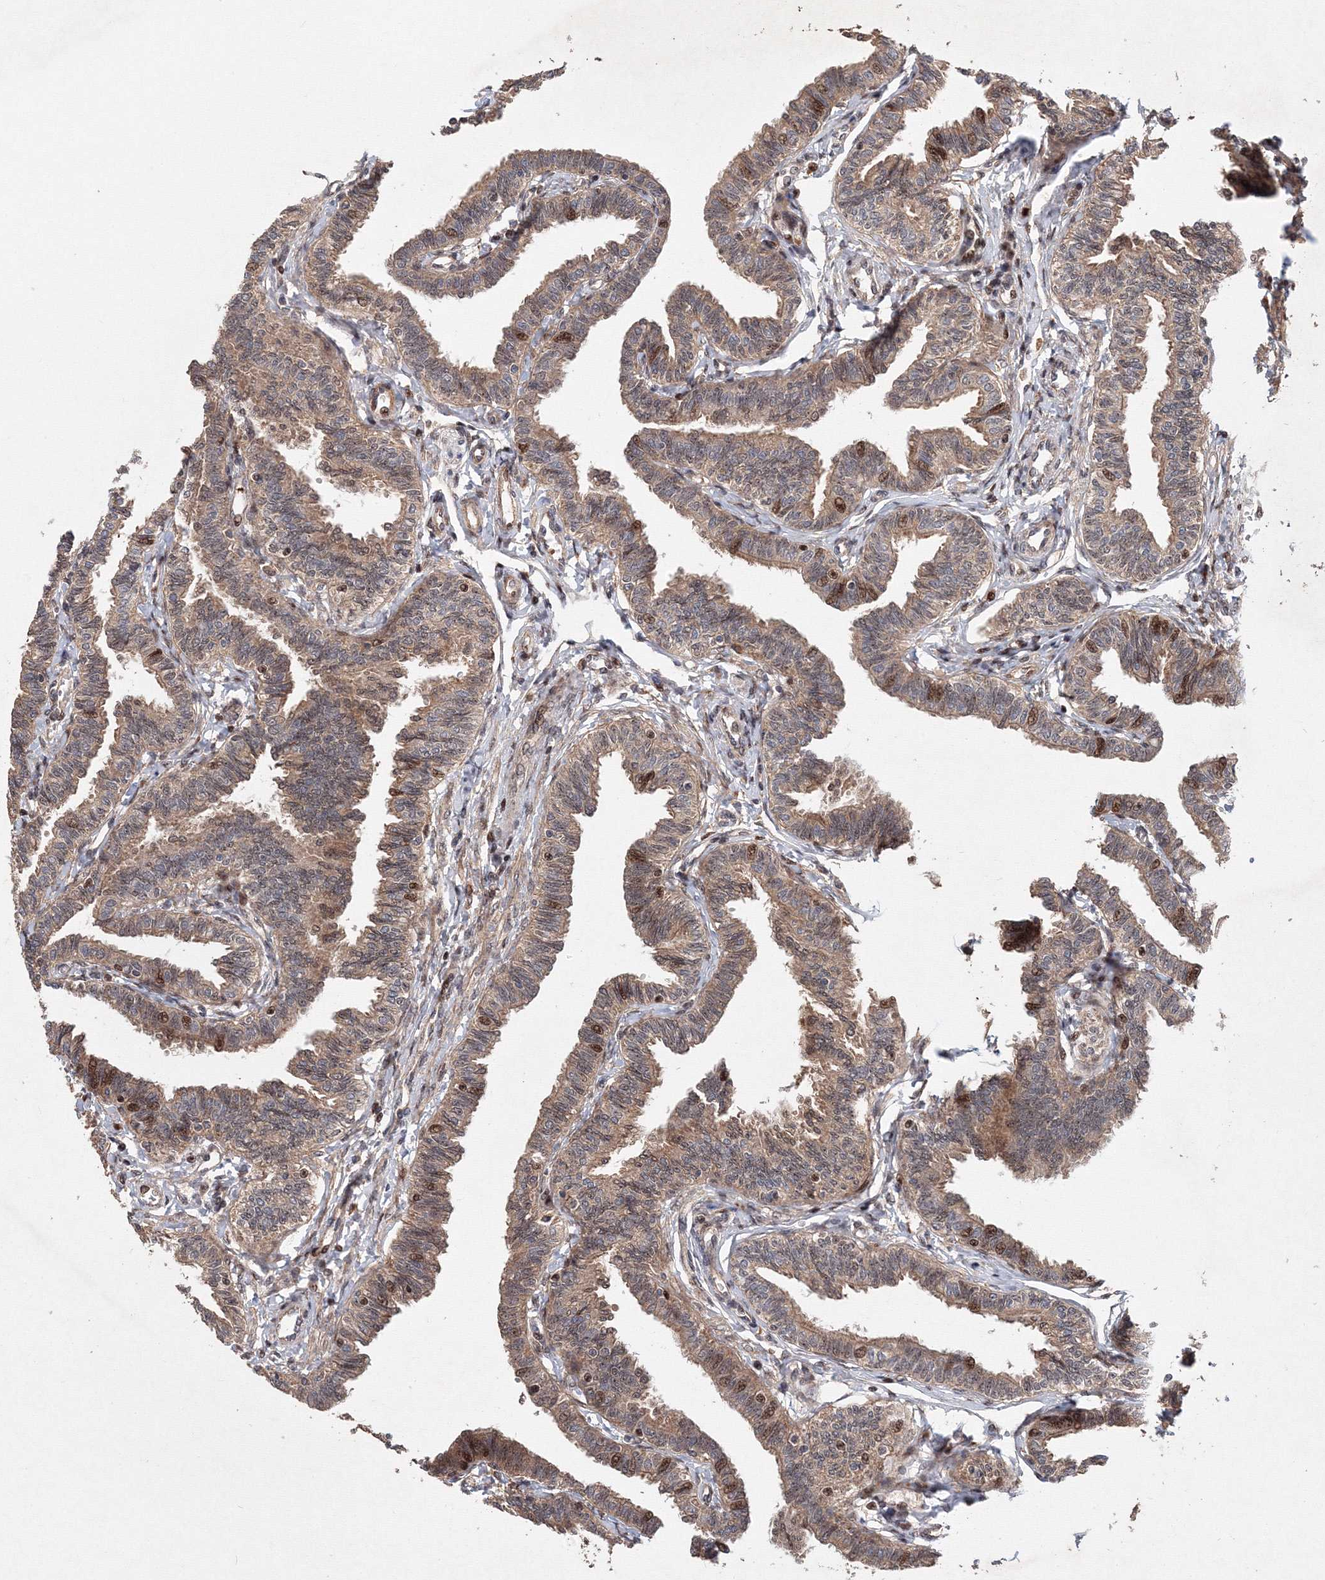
{"staining": {"intensity": "moderate", "quantity": ">75%", "location": "cytoplasmic/membranous,nuclear"}, "tissue": "fallopian tube", "cell_type": "Glandular cells", "image_type": "normal", "snomed": [{"axis": "morphology", "description": "Normal tissue, NOS"}, {"axis": "topography", "description": "Fallopian tube"}, {"axis": "topography", "description": "Ovary"}], "caption": "IHC micrograph of unremarkable human fallopian tube stained for a protein (brown), which shows medium levels of moderate cytoplasmic/membranous,nuclear expression in approximately >75% of glandular cells.", "gene": "ANKAR", "patient": {"sex": "female", "age": 23}}